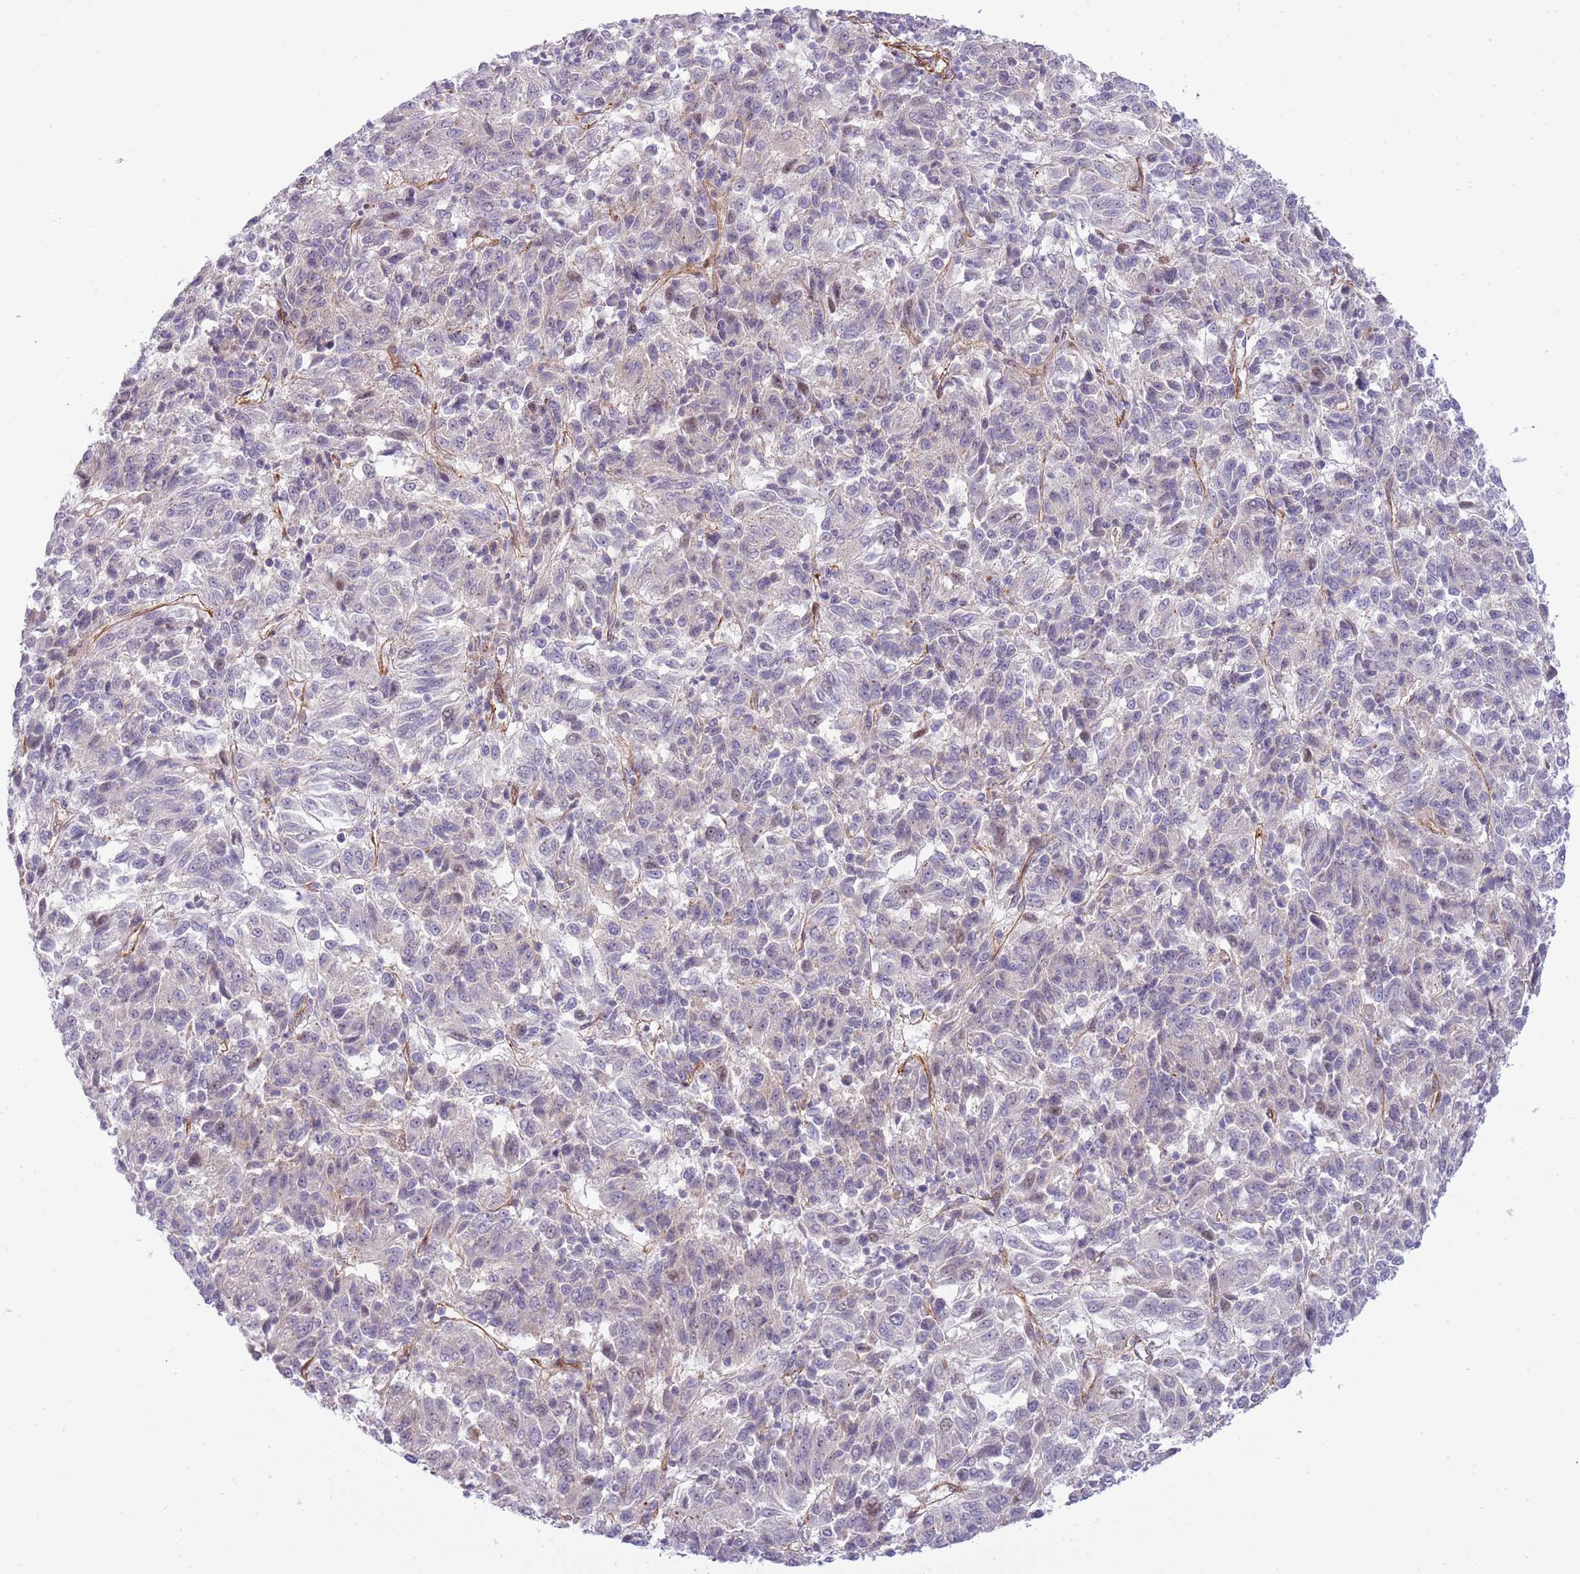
{"staining": {"intensity": "negative", "quantity": "none", "location": "none"}, "tissue": "melanoma", "cell_type": "Tumor cells", "image_type": "cancer", "snomed": [{"axis": "morphology", "description": "Malignant melanoma, Metastatic site"}, {"axis": "topography", "description": "Lung"}], "caption": "DAB immunohistochemical staining of malignant melanoma (metastatic site) exhibits no significant positivity in tumor cells. (Stains: DAB immunohistochemistry with hematoxylin counter stain, Microscopy: brightfield microscopy at high magnification).", "gene": "NEK3", "patient": {"sex": "male", "age": 64}}